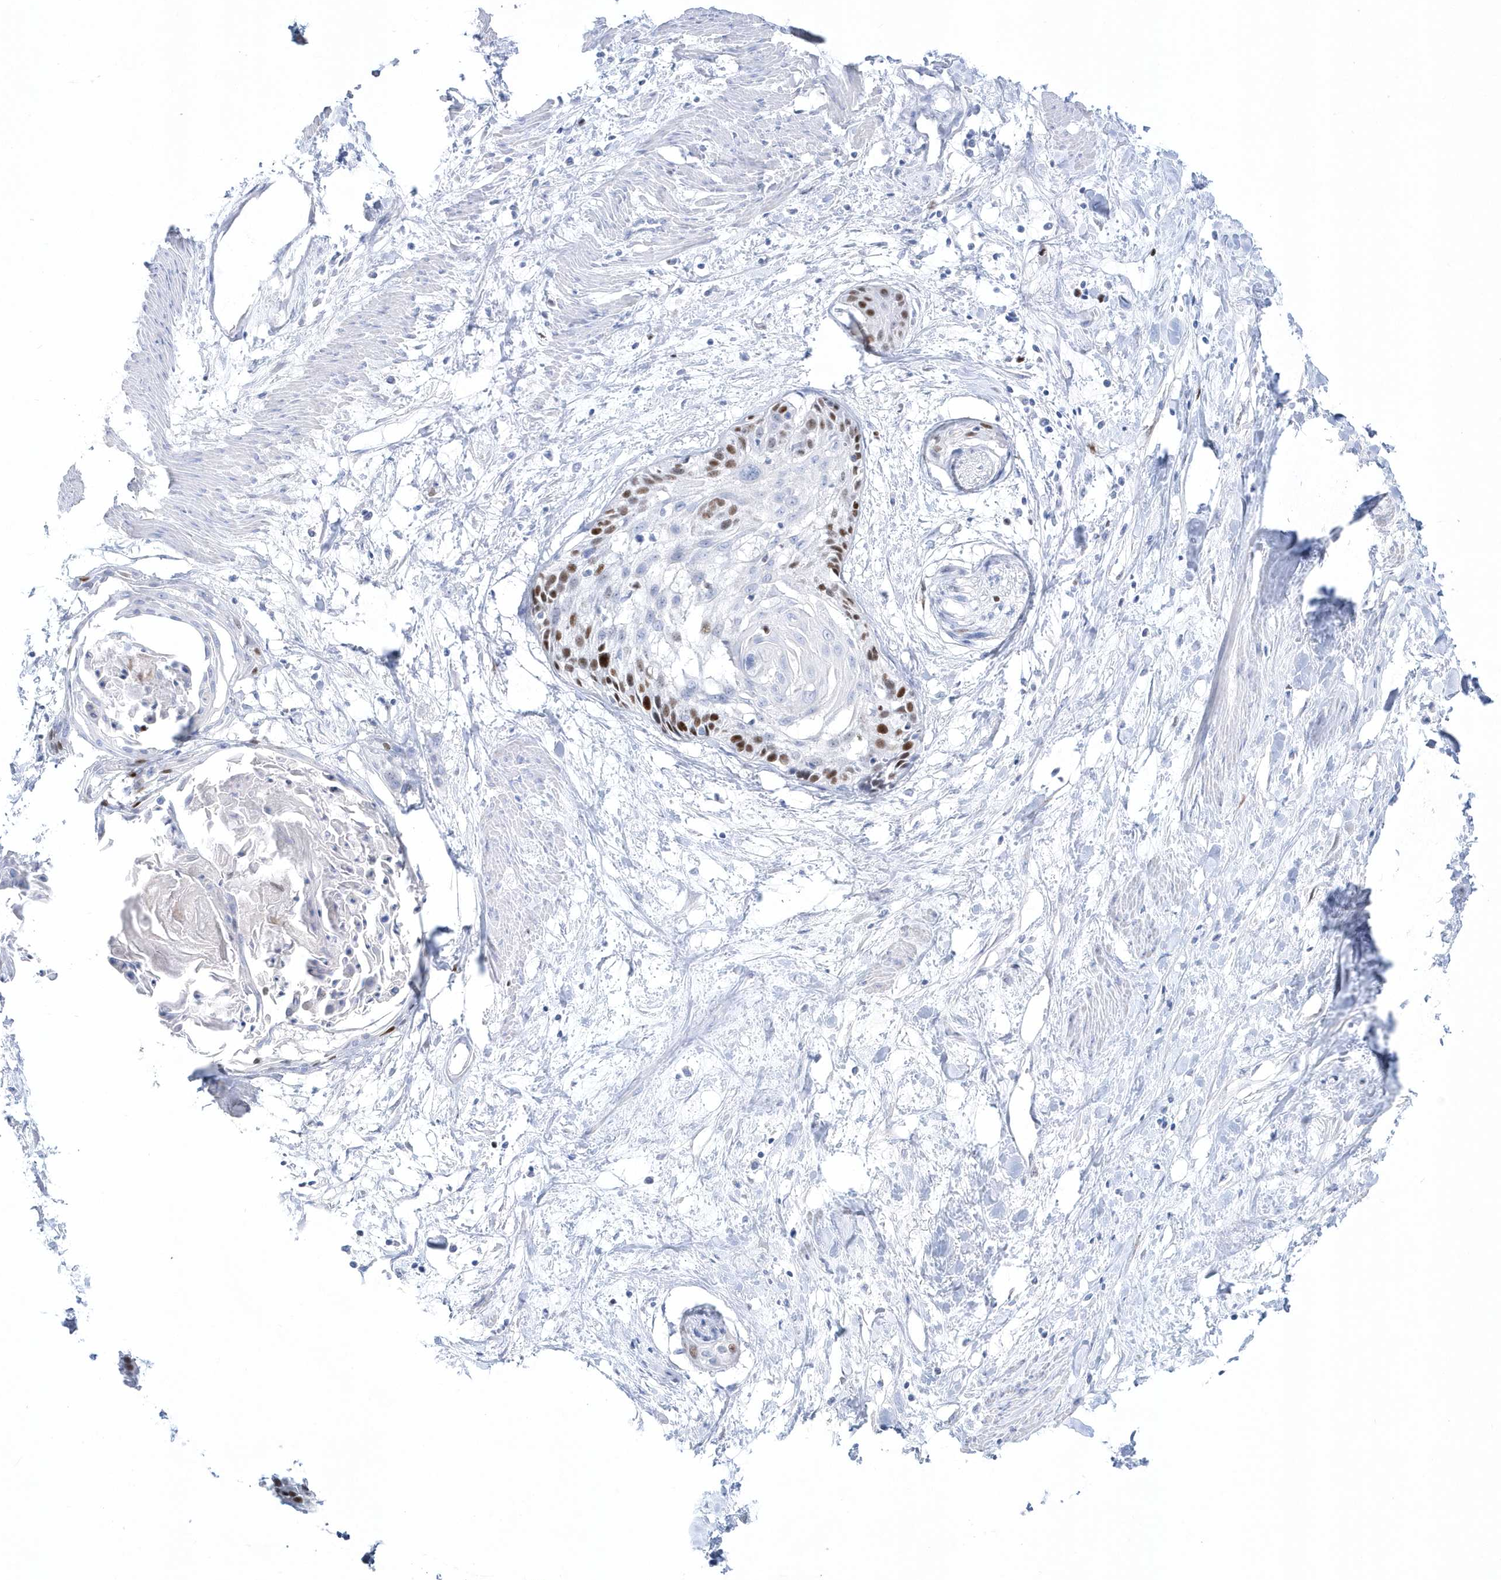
{"staining": {"intensity": "moderate", "quantity": "25%-75%", "location": "nuclear"}, "tissue": "cervical cancer", "cell_type": "Tumor cells", "image_type": "cancer", "snomed": [{"axis": "morphology", "description": "Squamous cell carcinoma, NOS"}, {"axis": "topography", "description": "Cervix"}], "caption": "Immunohistochemistry (IHC) image of neoplastic tissue: human cervical squamous cell carcinoma stained using IHC reveals medium levels of moderate protein expression localized specifically in the nuclear of tumor cells, appearing as a nuclear brown color.", "gene": "TMCO6", "patient": {"sex": "female", "age": 57}}